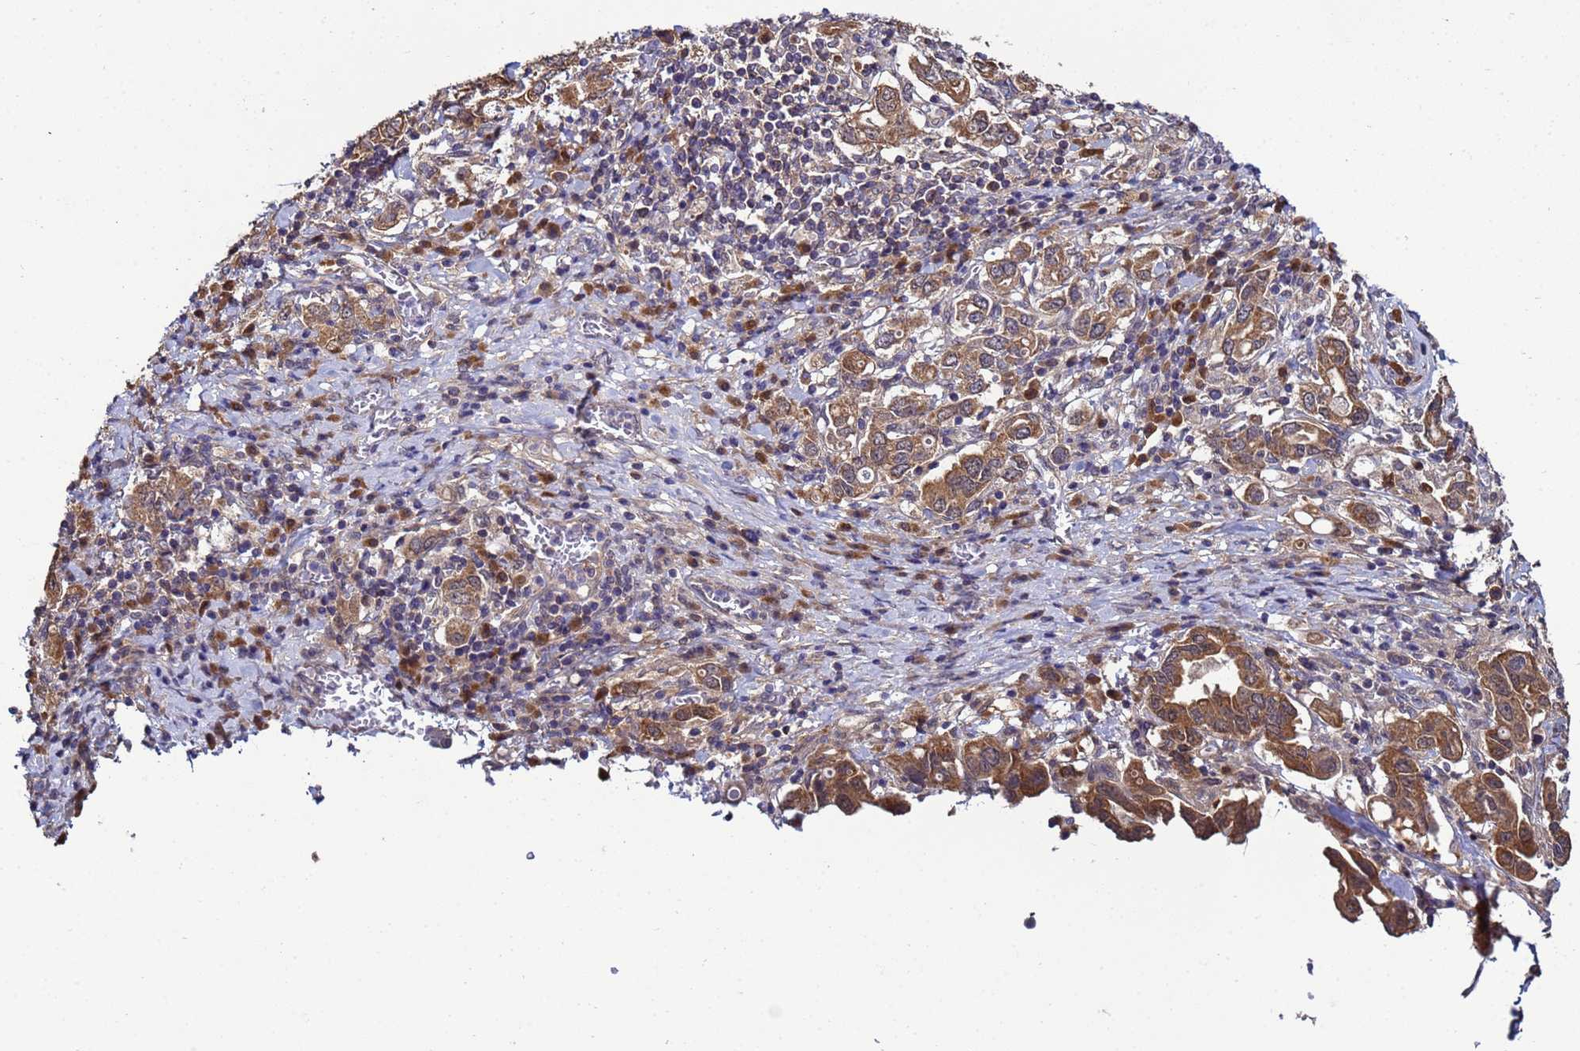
{"staining": {"intensity": "moderate", "quantity": ">75%", "location": "cytoplasmic/membranous"}, "tissue": "stomach cancer", "cell_type": "Tumor cells", "image_type": "cancer", "snomed": [{"axis": "morphology", "description": "Adenocarcinoma, NOS"}, {"axis": "topography", "description": "Stomach, upper"}, {"axis": "topography", "description": "Stomach"}], "caption": "Immunohistochemical staining of human stomach cancer demonstrates medium levels of moderate cytoplasmic/membranous protein staining in approximately >75% of tumor cells.", "gene": "NAXE", "patient": {"sex": "male", "age": 62}}